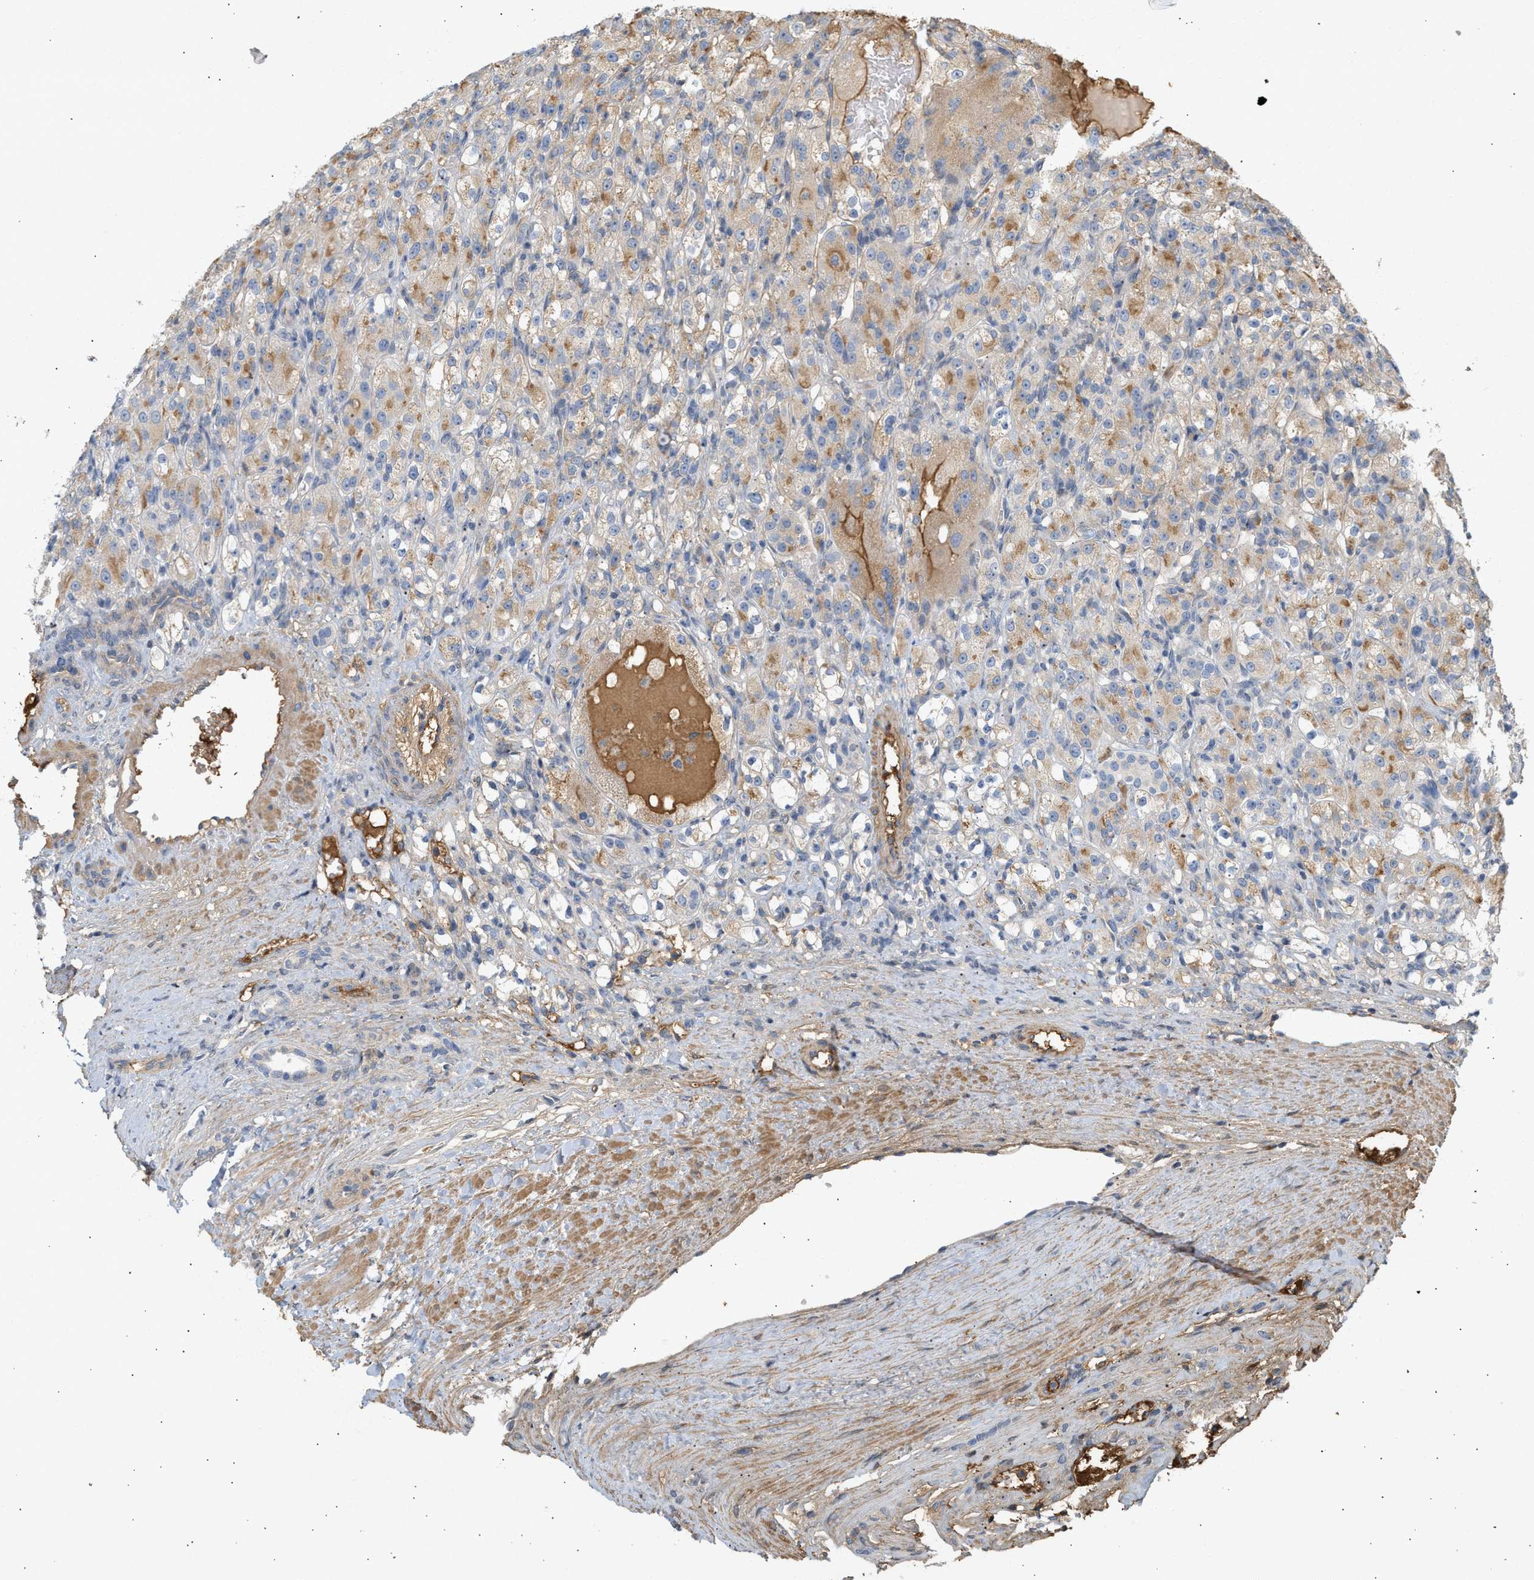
{"staining": {"intensity": "moderate", "quantity": "25%-75%", "location": "cytoplasmic/membranous"}, "tissue": "renal cancer", "cell_type": "Tumor cells", "image_type": "cancer", "snomed": [{"axis": "morphology", "description": "Normal tissue, NOS"}, {"axis": "morphology", "description": "Adenocarcinoma, NOS"}, {"axis": "topography", "description": "Kidney"}], "caption": "A micrograph showing moderate cytoplasmic/membranous positivity in about 25%-75% of tumor cells in renal cancer (adenocarcinoma), as visualized by brown immunohistochemical staining.", "gene": "F8", "patient": {"sex": "male", "age": 61}}